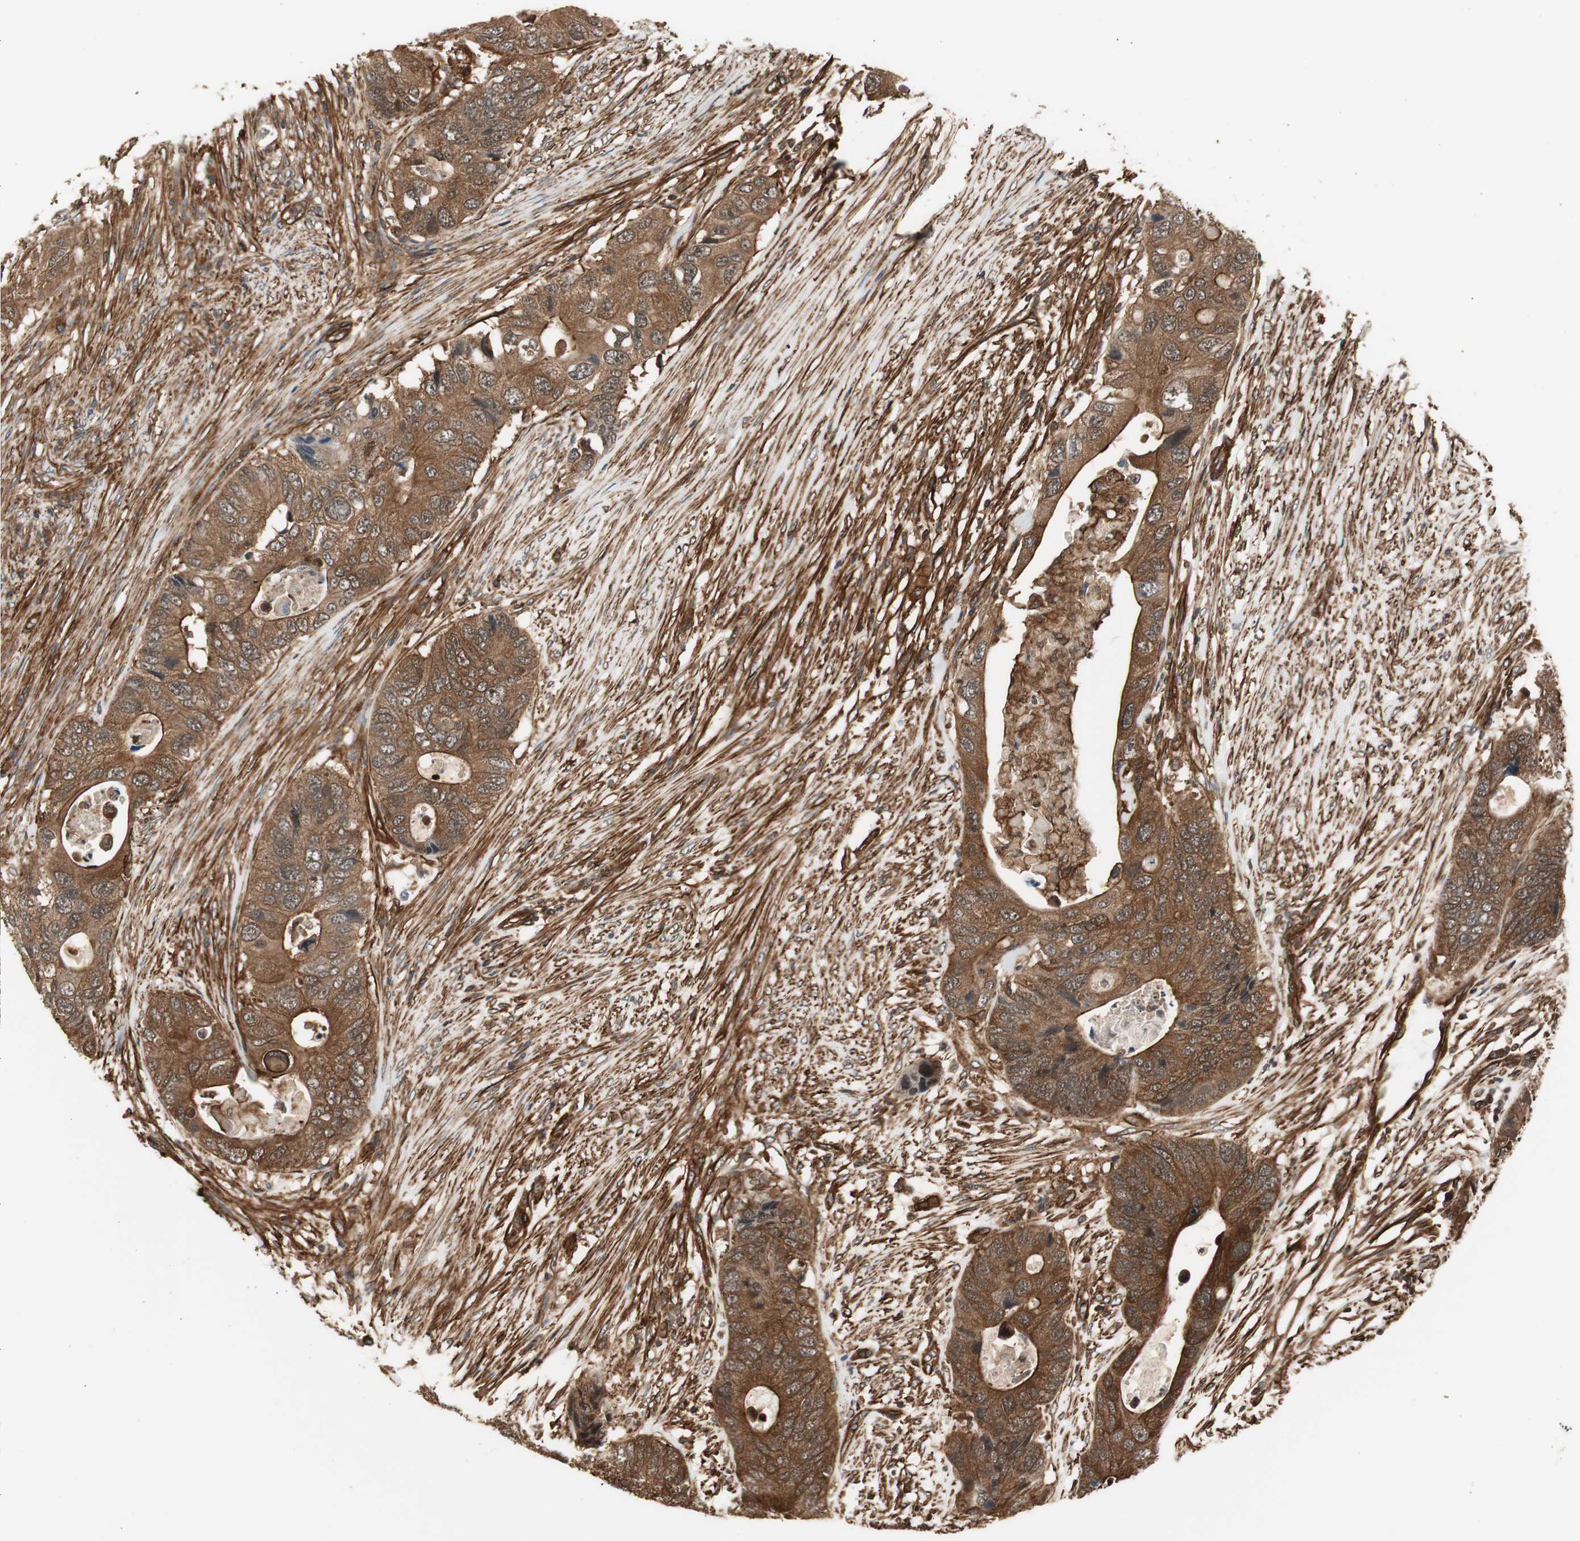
{"staining": {"intensity": "strong", "quantity": ">75%", "location": "cytoplasmic/membranous"}, "tissue": "colorectal cancer", "cell_type": "Tumor cells", "image_type": "cancer", "snomed": [{"axis": "morphology", "description": "Adenocarcinoma, NOS"}, {"axis": "topography", "description": "Colon"}], "caption": "IHC image of neoplastic tissue: human colorectal adenocarcinoma stained using immunohistochemistry (IHC) reveals high levels of strong protein expression localized specifically in the cytoplasmic/membranous of tumor cells, appearing as a cytoplasmic/membranous brown color.", "gene": "PTPN11", "patient": {"sex": "male", "age": 71}}